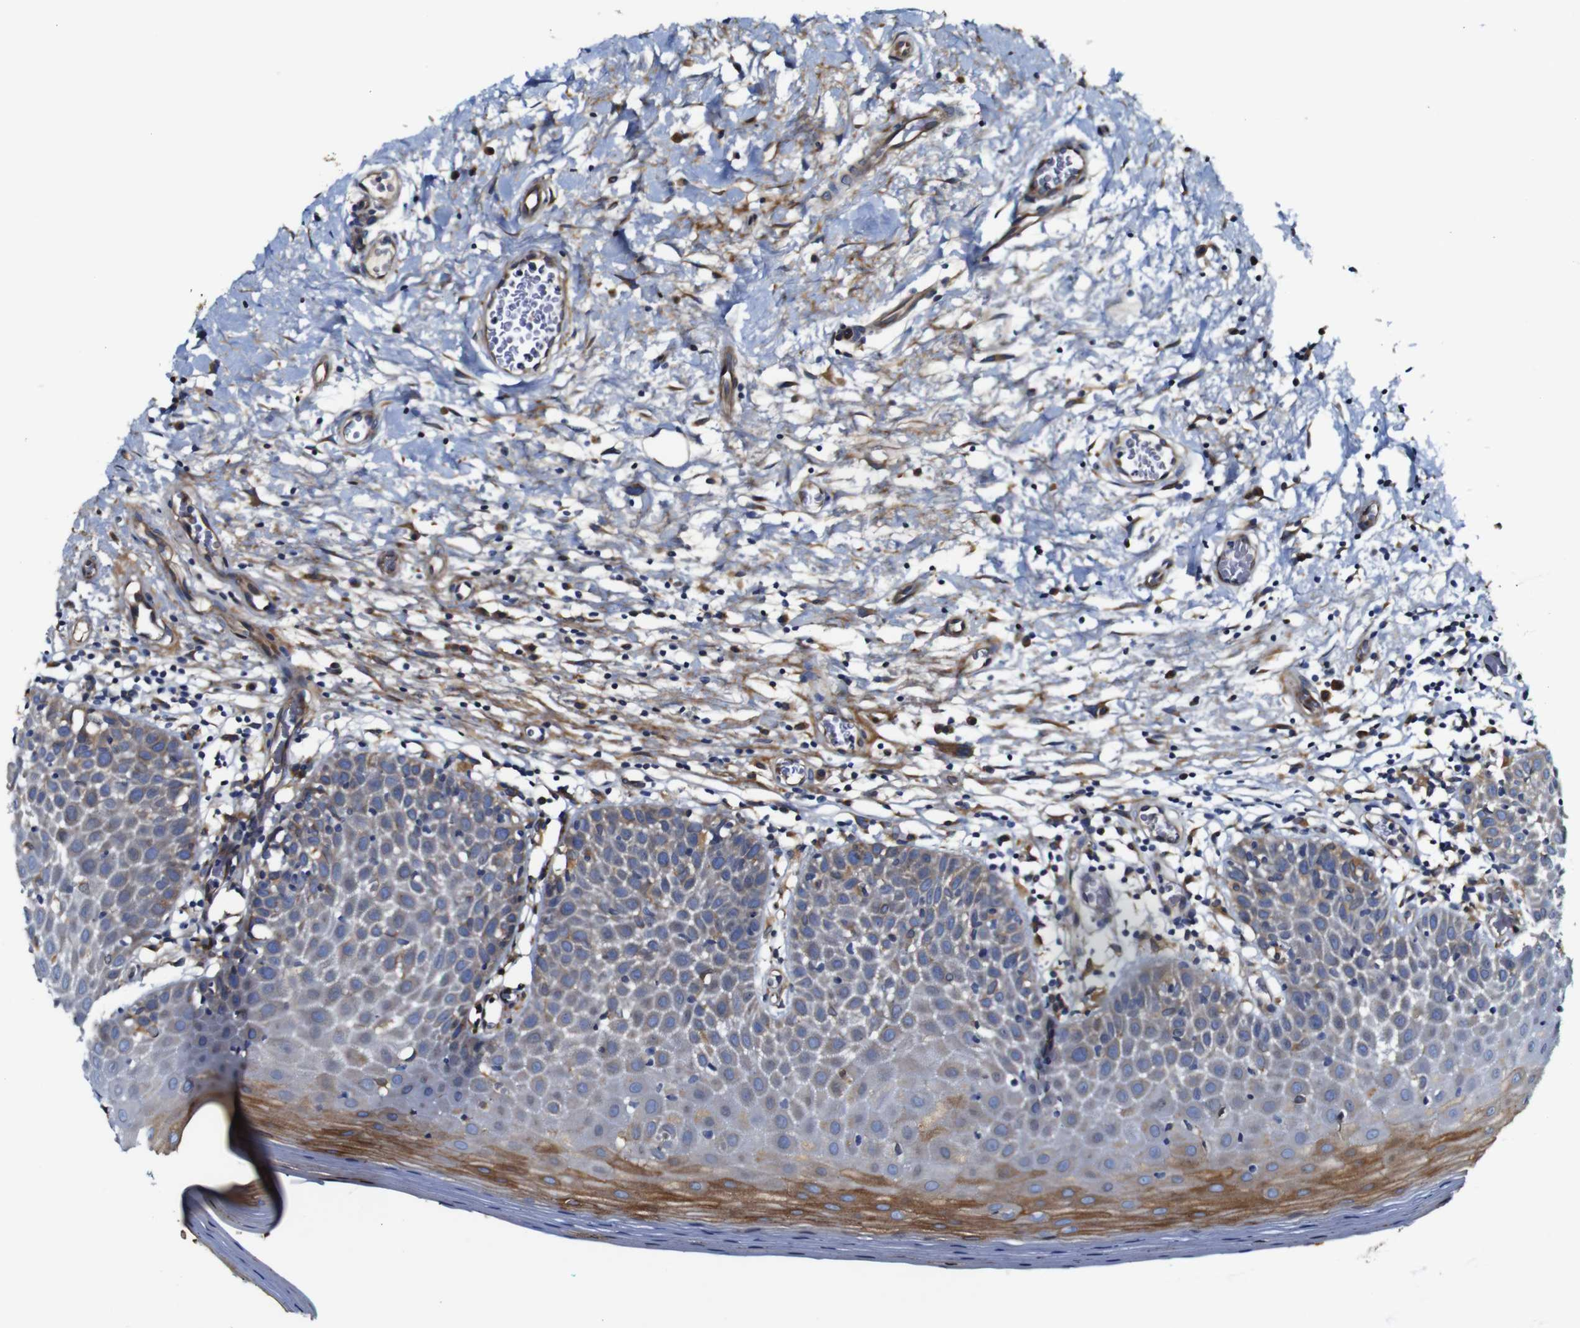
{"staining": {"intensity": "moderate", "quantity": "25%-75%", "location": "cytoplasmic/membranous"}, "tissue": "oral mucosa", "cell_type": "Squamous epithelial cells", "image_type": "normal", "snomed": [{"axis": "morphology", "description": "Normal tissue, NOS"}, {"axis": "topography", "description": "Skeletal muscle"}, {"axis": "topography", "description": "Oral tissue"}], "caption": "Unremarkable oral mucosa exhibits moderate cytoplasmic/membranous staining in approximately 25%-75% of squamous epithelial cells.", "gene": "CLCC1", "patient": {"sex": "male", "age": 58}}